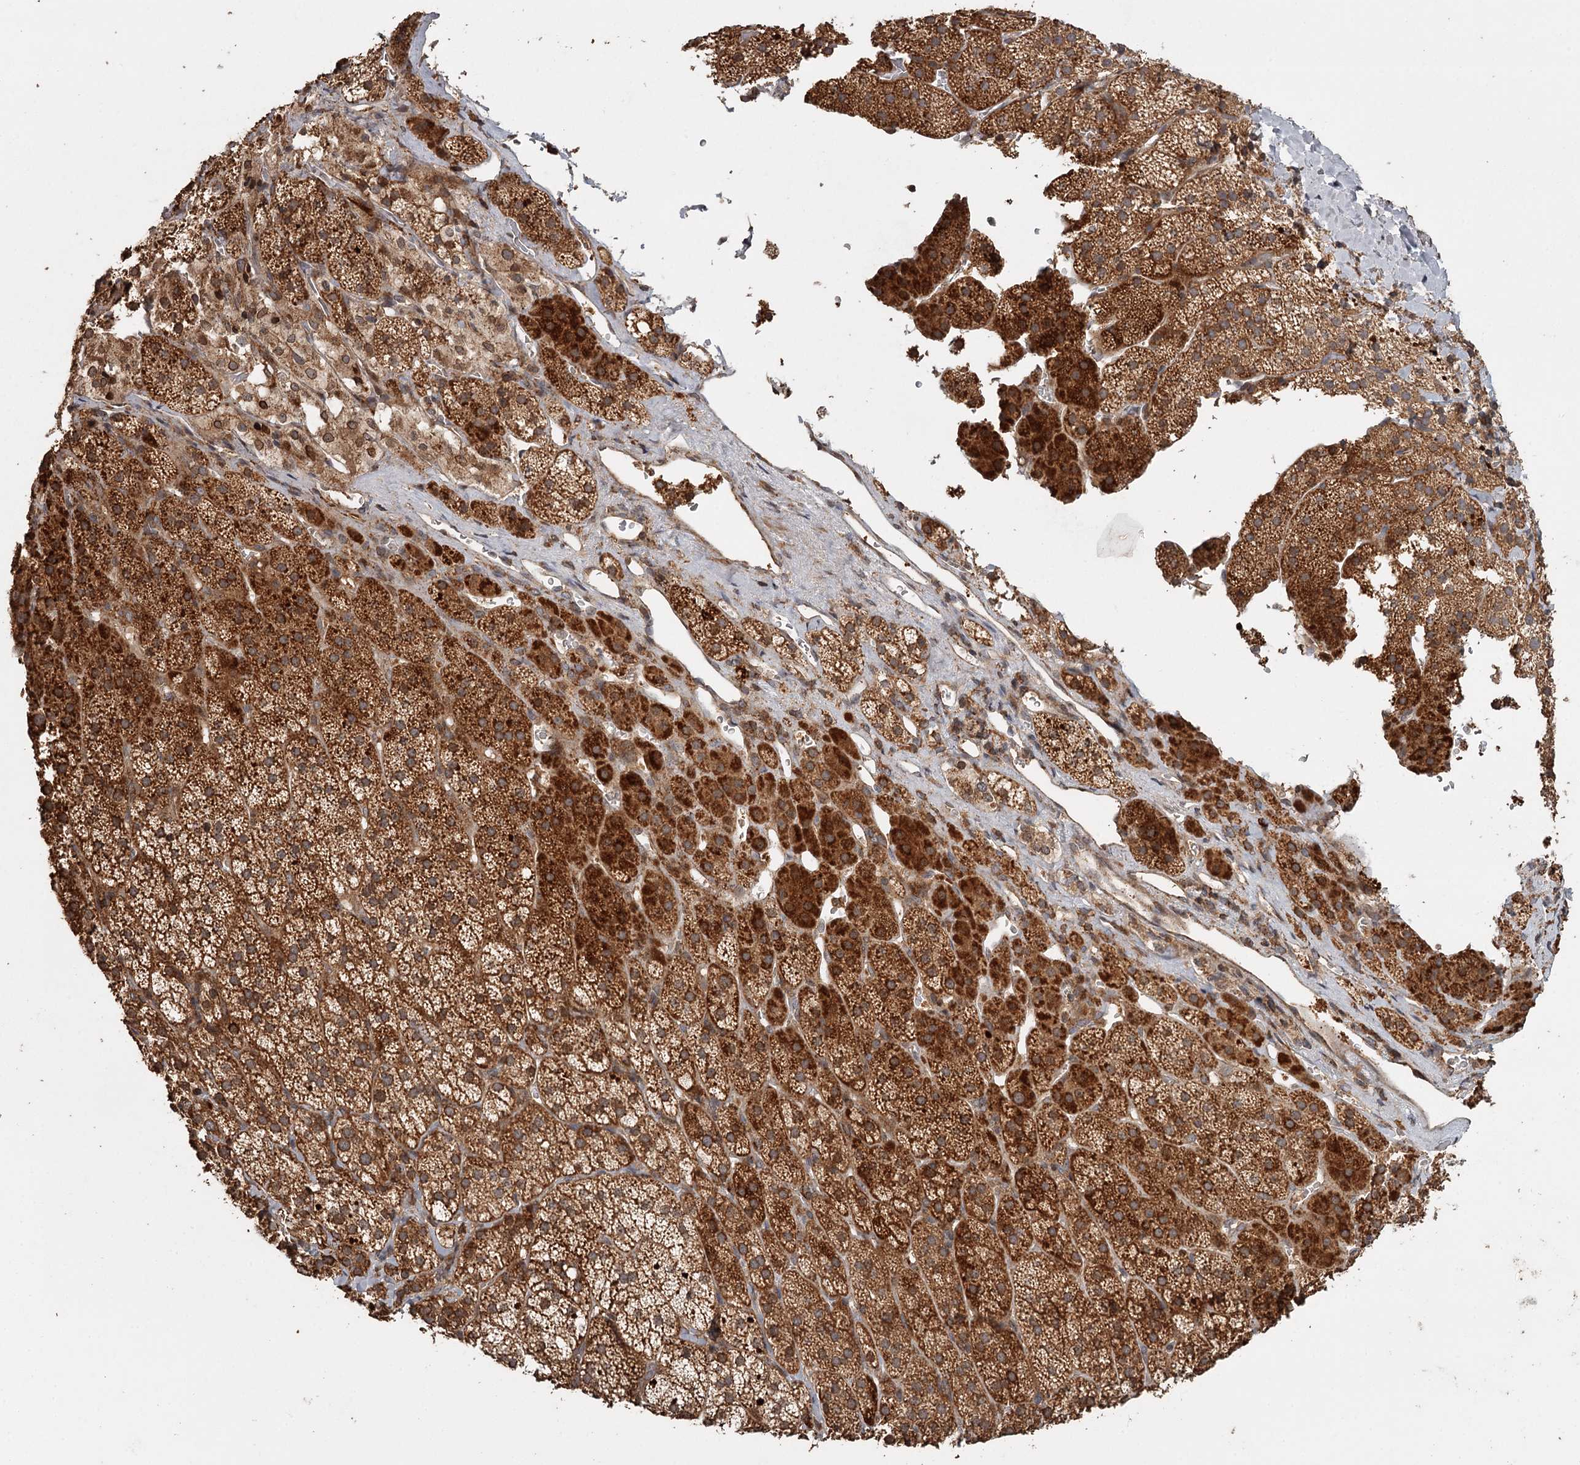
{"staining": {"intensity": "moderate", "quantity": ">75%", "location": "cytoplasmic/membranous"}, "tissue": "adrenal gland", "cell_type": "Glandular cells", "image_type": "normal", "snomed": [{"axis": "morphology", "description": "Normal tissue, NOS"}, {"axis": "topography", "description": "Adrenal gland"}], "caption": "About >75% of glandular cells in normal human adrenal gland show moderate cytoplasmic/membranous protein expression as visualized by brown immunohistochemical staining.", "gene": "FAXC", "patient": {"sex": "female", "age": 44}}